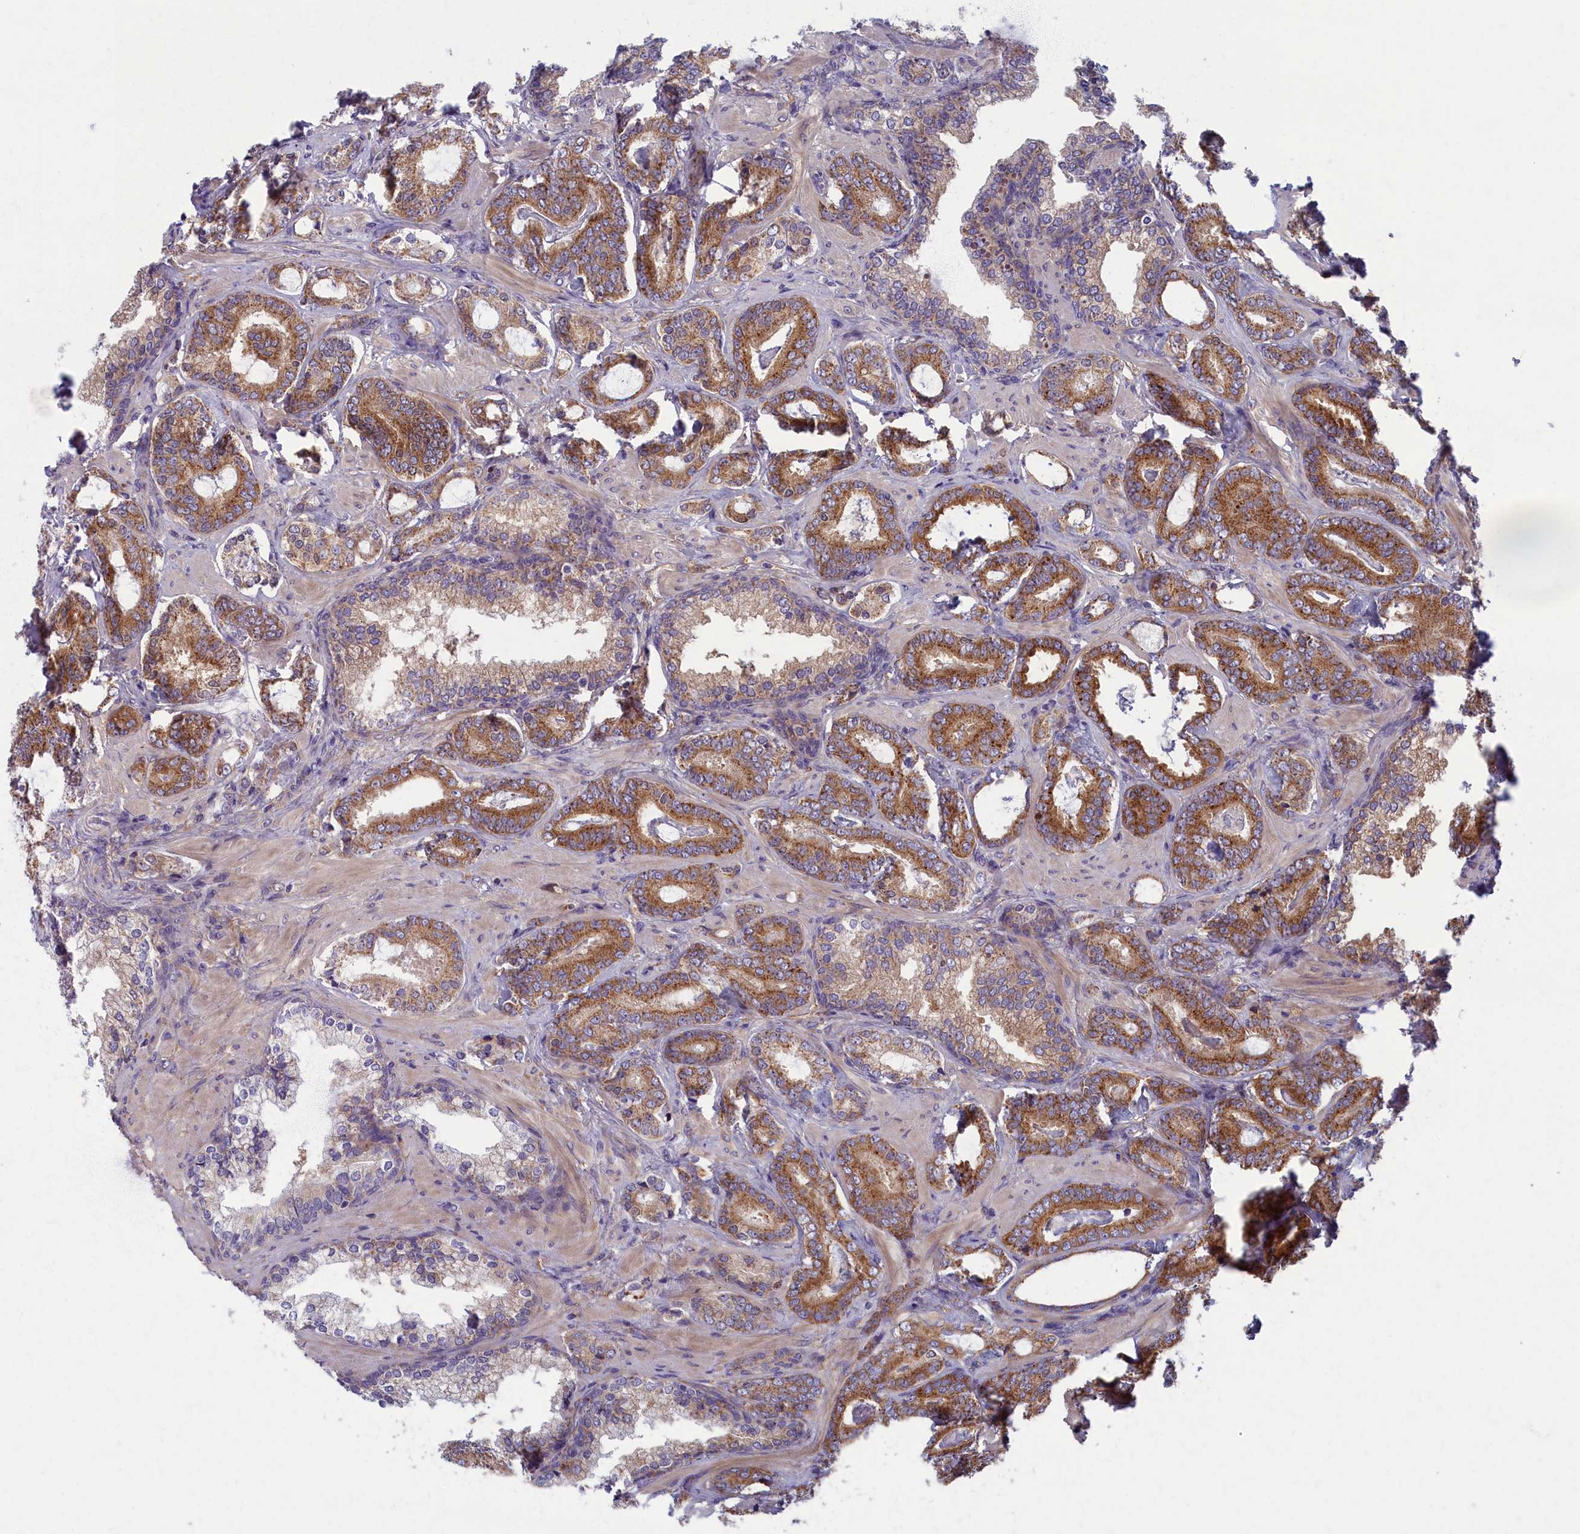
{"staining": {"intensity": "strong", "quantity": ">75%", "location": "cytoplasmic/membranous"}, "tissue": "prostate cancer", "cell_type": "Tumor cells", "image_type": "cancer", "snomed": [{"axis": "morphology", "description": "Adenocarcinoma, Low grade"}, {"axis": "topography", "description": "Prostate"}], "caption": "IHC (DAB (3,3'-diaminobenzidine)) staining of prostate adenocarcinoma (low-grade) displays strong cytoplasmic/membranous protein expression in approximately >75% of tumor cells.", "gene": "MRPS25", "patient": {"sex": "male", "age": 60}}